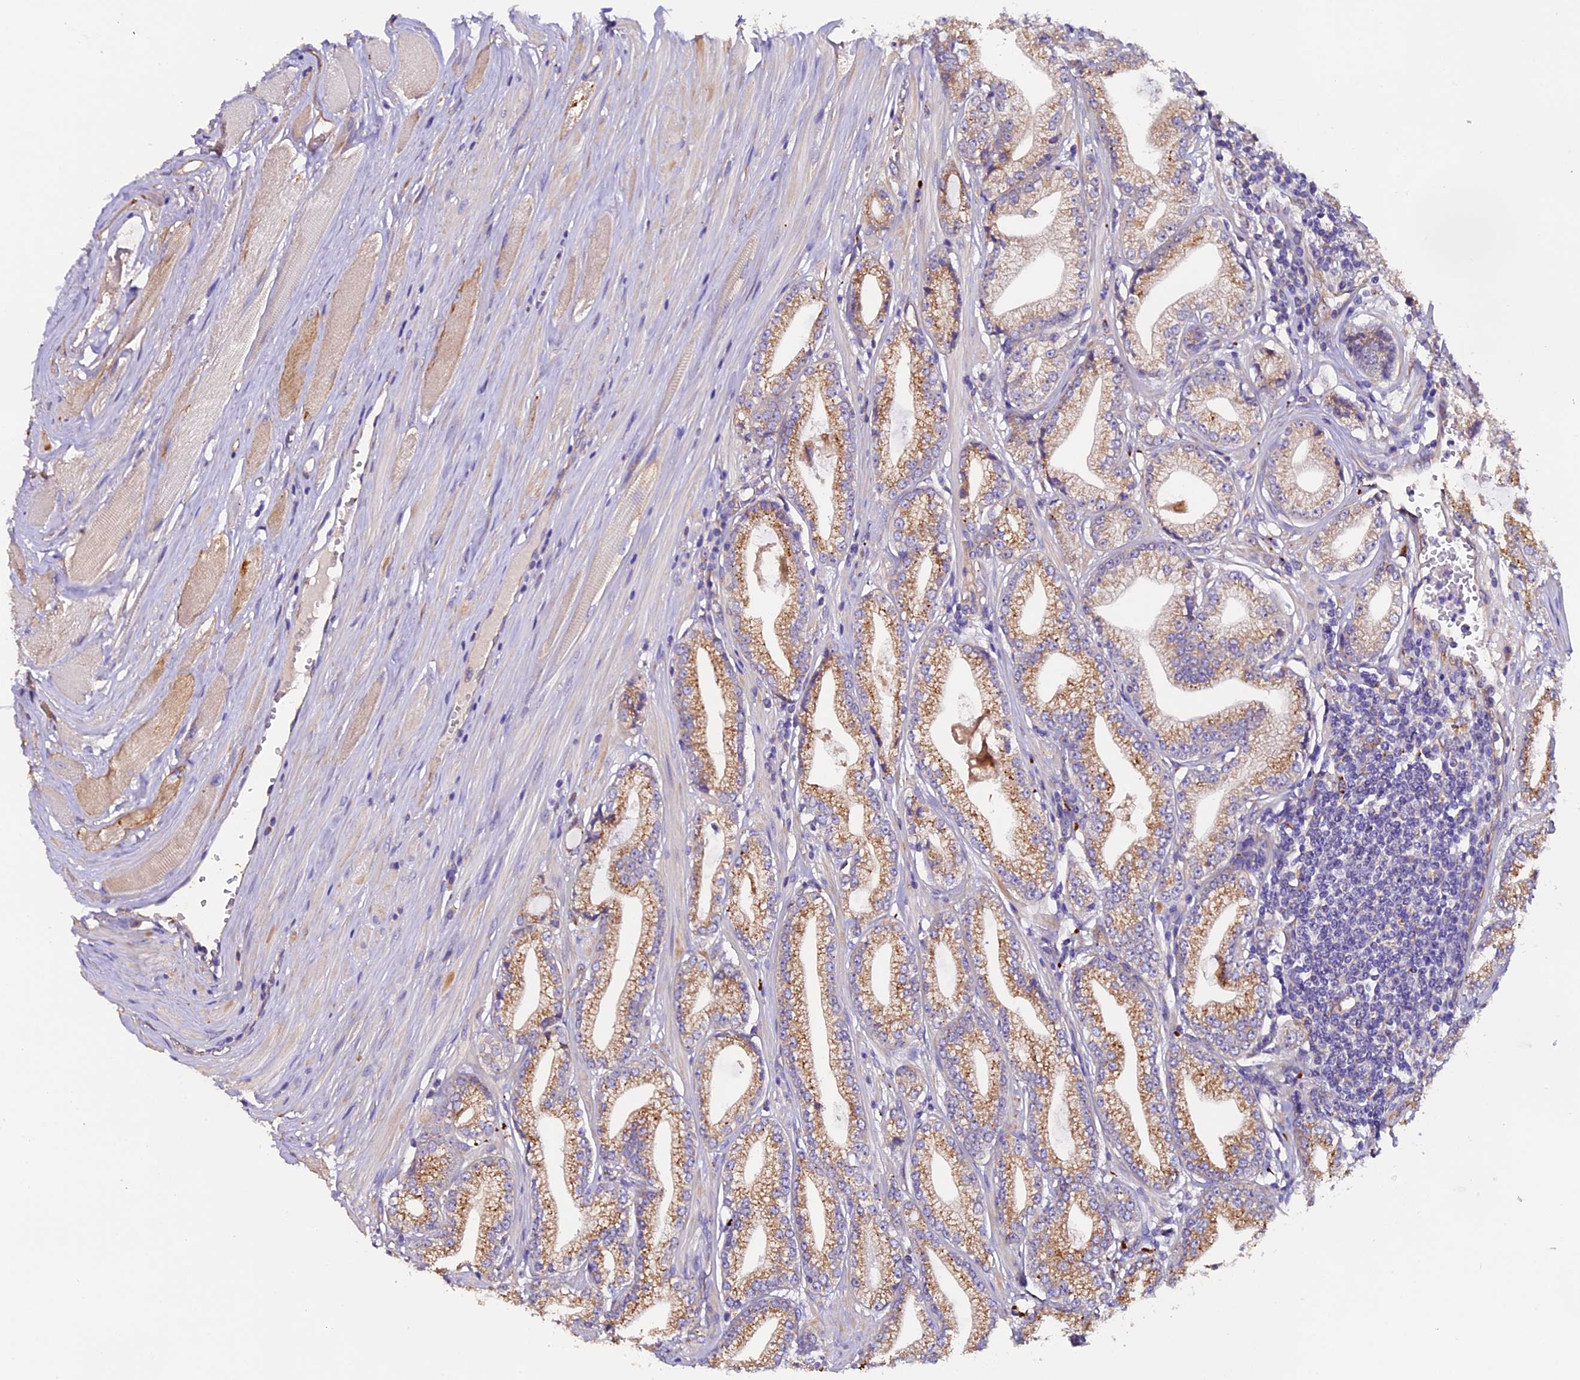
{"staining": {"intensity": "moderate", "quantity": ">75%", "location": "cytoplasmic/membranous"}, "tissue": "prostate cancer", "cell_type": "Tumor cells", "image_type": "cancer", "snomed": [{"axis": "morphology", "description": "Adenocarcinoma, High grade"}, {"axis": "topography", "description": "Prostate"}], "caption": "The micrograph reveals staining of prostate cancer, revealing moderate cytoplasmic/membranous protein staining (brown color) within tumor cells.", "gene": "CLN5", "patient": {"sex": "male", "age": 67}}